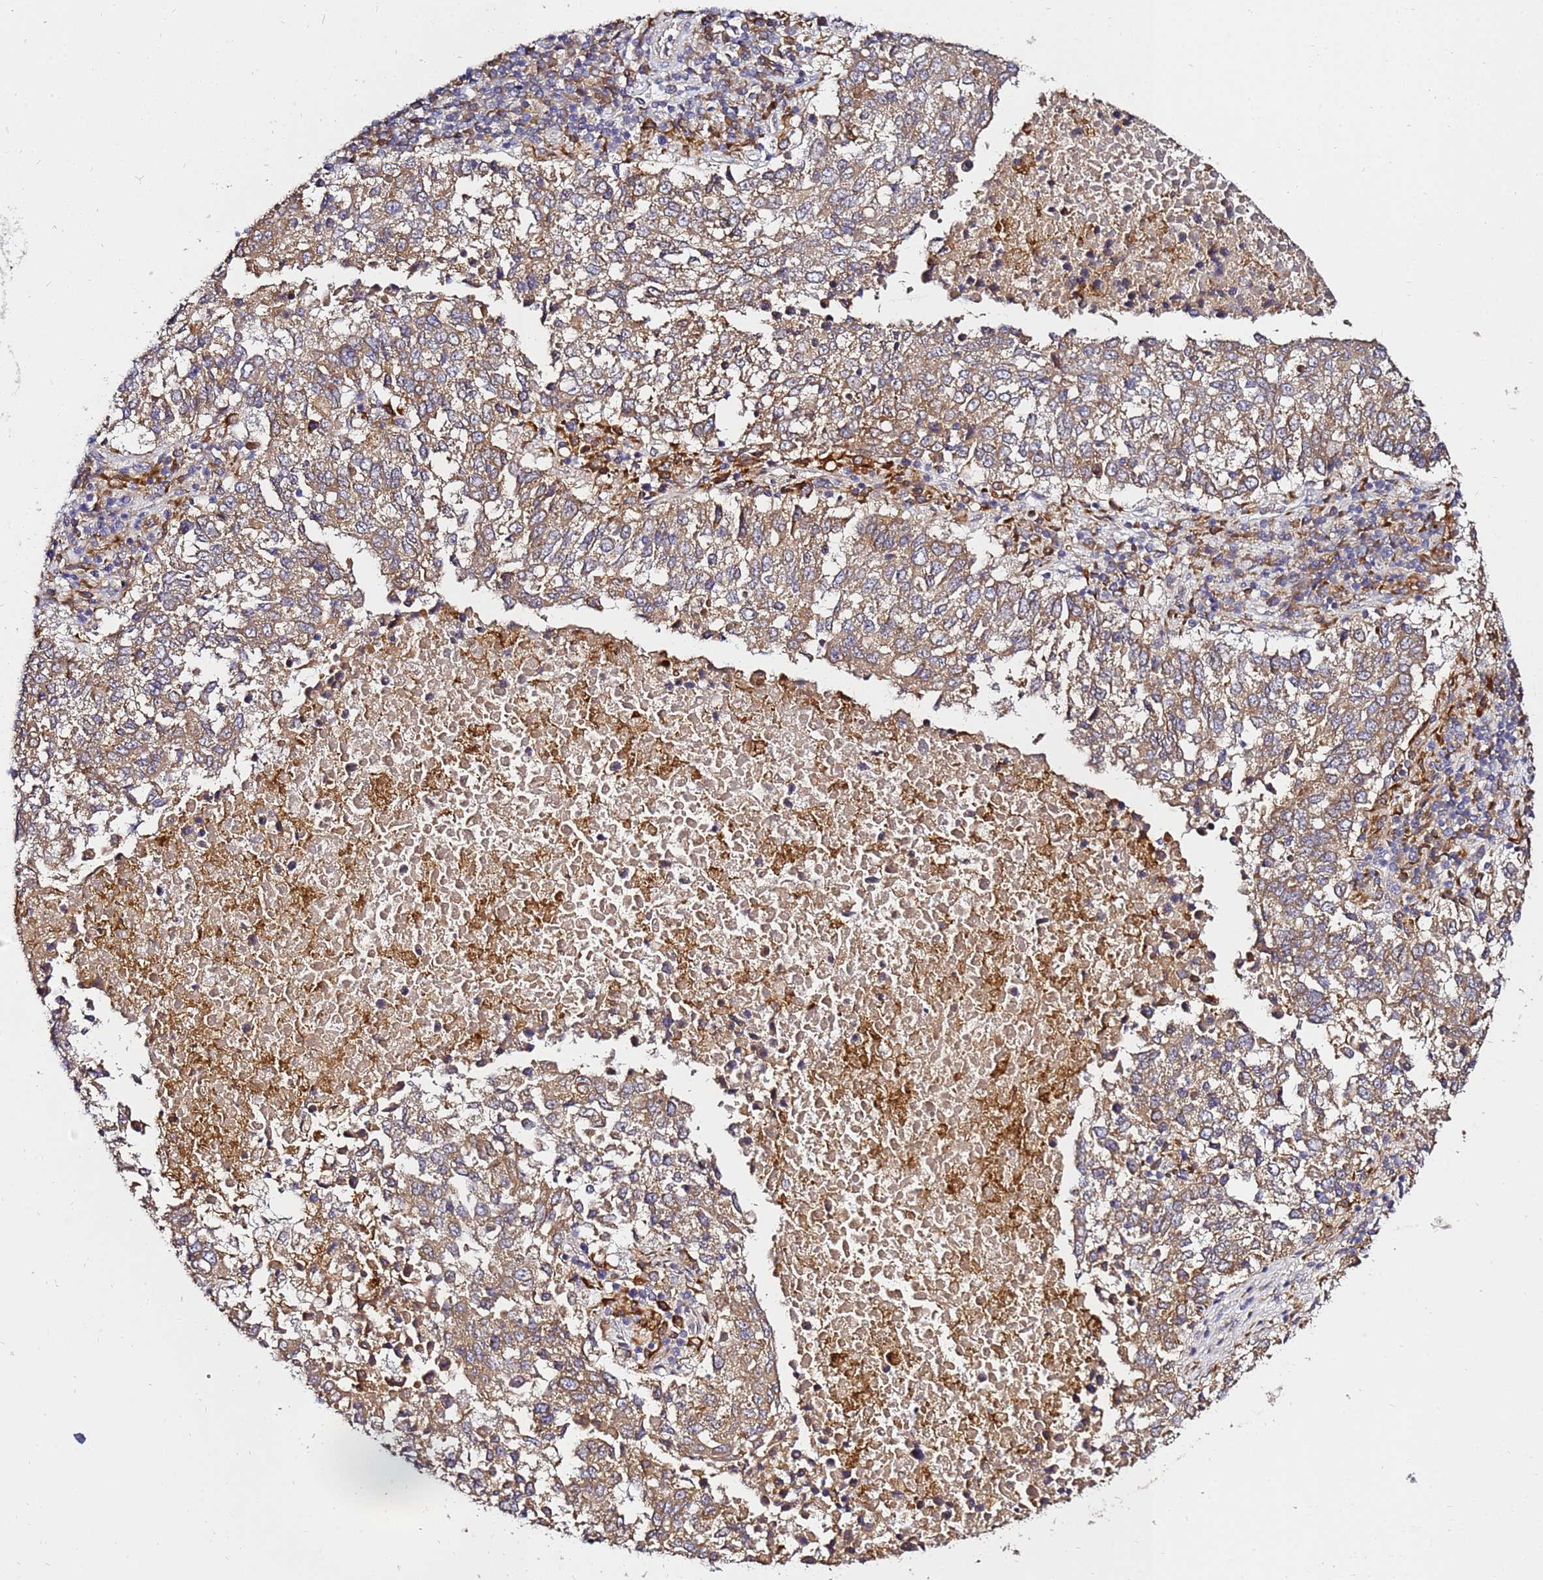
{"staining": {"intensity": "moderate", "quantity": ">75%", "location": "cytoplasmic/membranous"}, "tissue": "lung cancer", "cell_type": "Tumor cells", "image_type": "cancer", "snomed": [{"axis": "morphology", "description": "Squamous cell carcinoma, NOS"}, {"axis": "topography", "description": "Lung"}], "caption": "The histopathology image exhibits a brown stain indicating the presence of a protein in the cytoplasmic/membranous of tumor cells in lung cancer.", "gene": "ADPGK", "patient": {"sex": "male", "age": 73}}